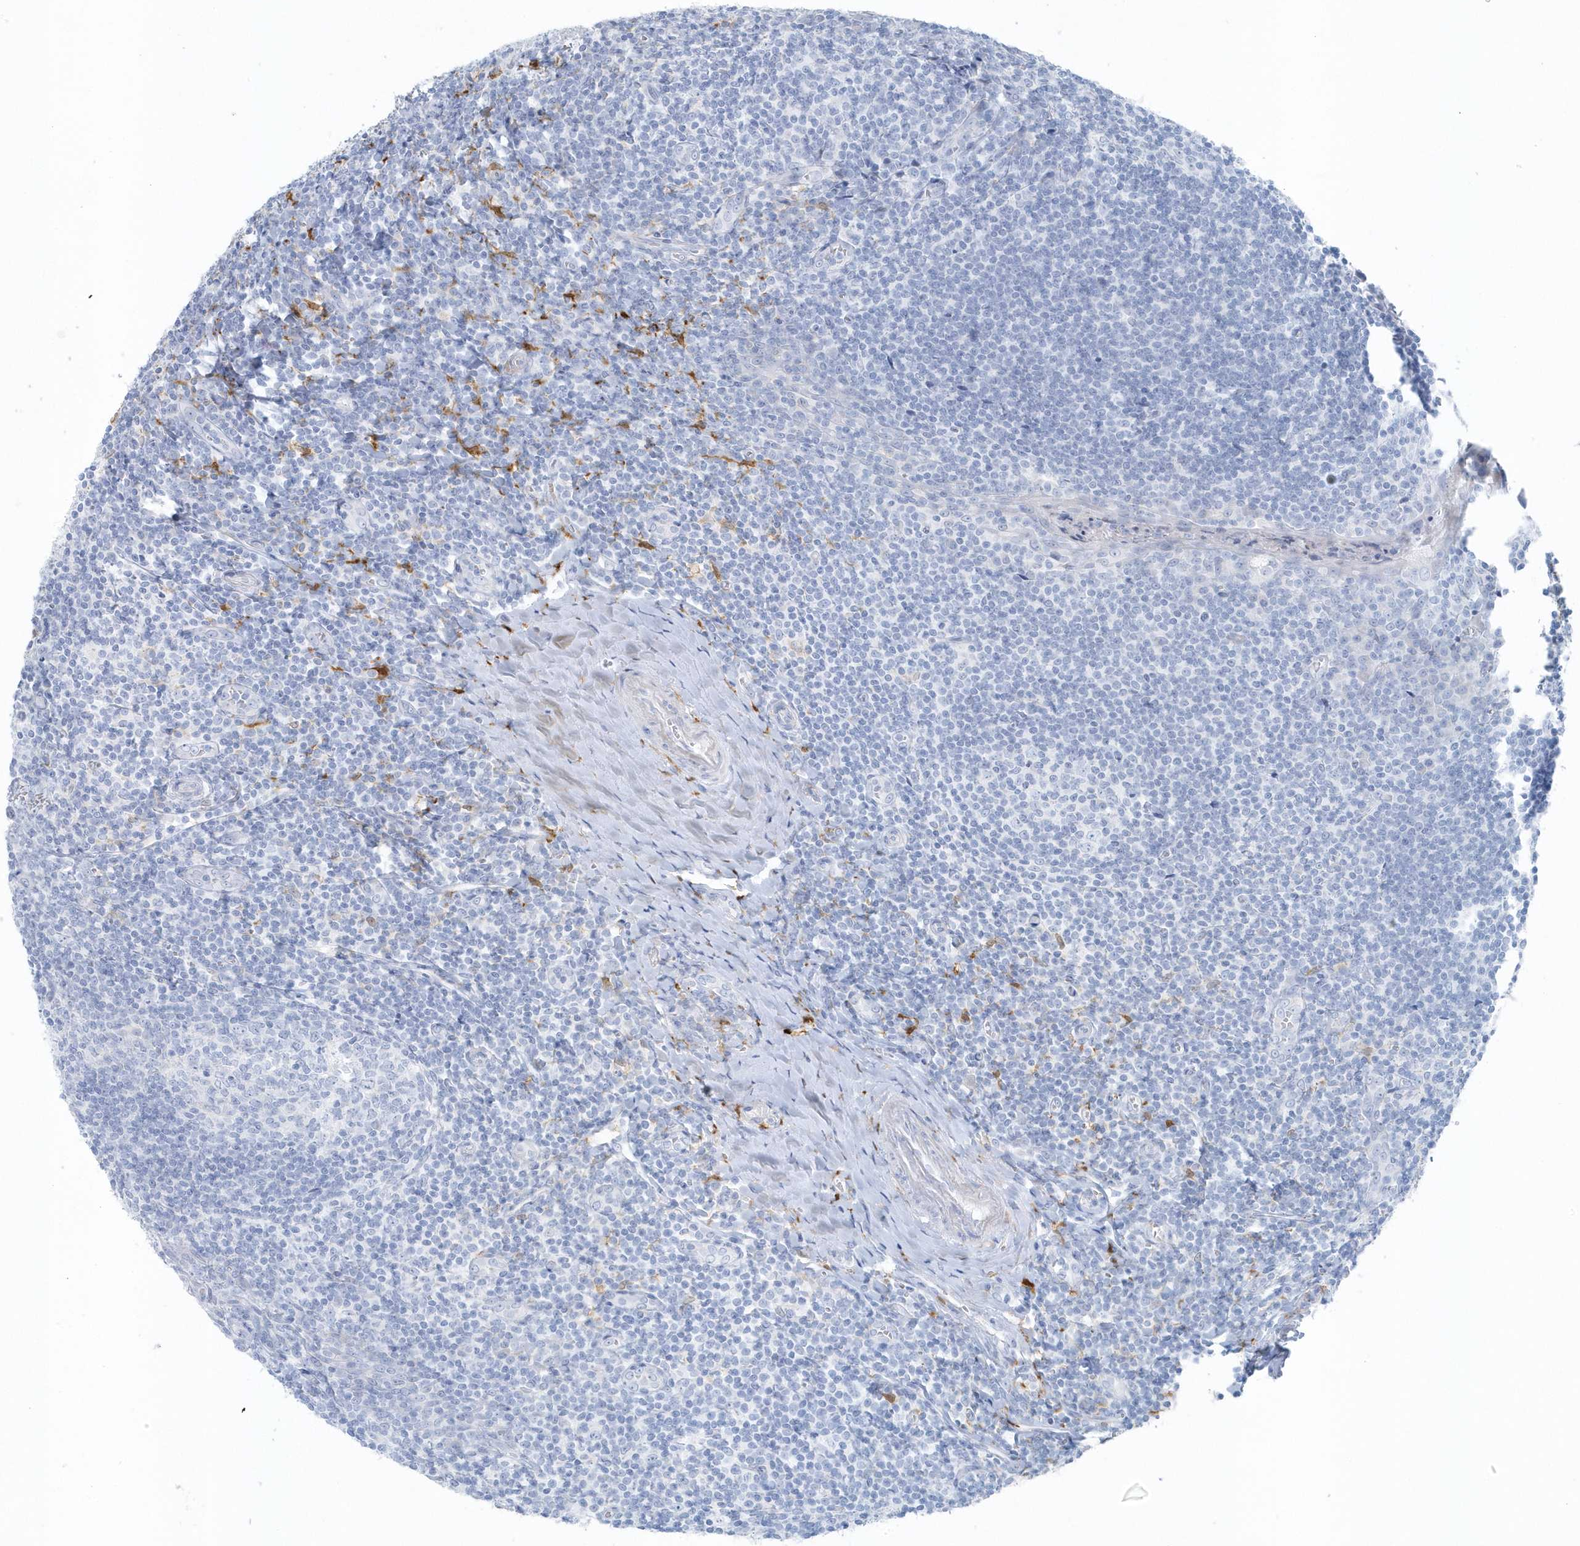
{"staining": {"intensity": "negative", "quantity": "none", "location": "none"}, "tissue": "tonsil", "cell_type": "Germinal center cells", "image_type": "normal", "snomed": [{"axis": "morphology", "description": "Normal tissue, NOS"}, {"axis": "topography", "description": "Tonsil"}], "caption": "IHC image of normal tonsil: tonsil stained with DAB exhibits no significant protein staining in germinal center cells. The staining is performed using DAB brown chromogen with nuclei counter-stained in using hematoxylin.", "gene": "FAM98A", "patient": {"sex": "male", "age": 27}}